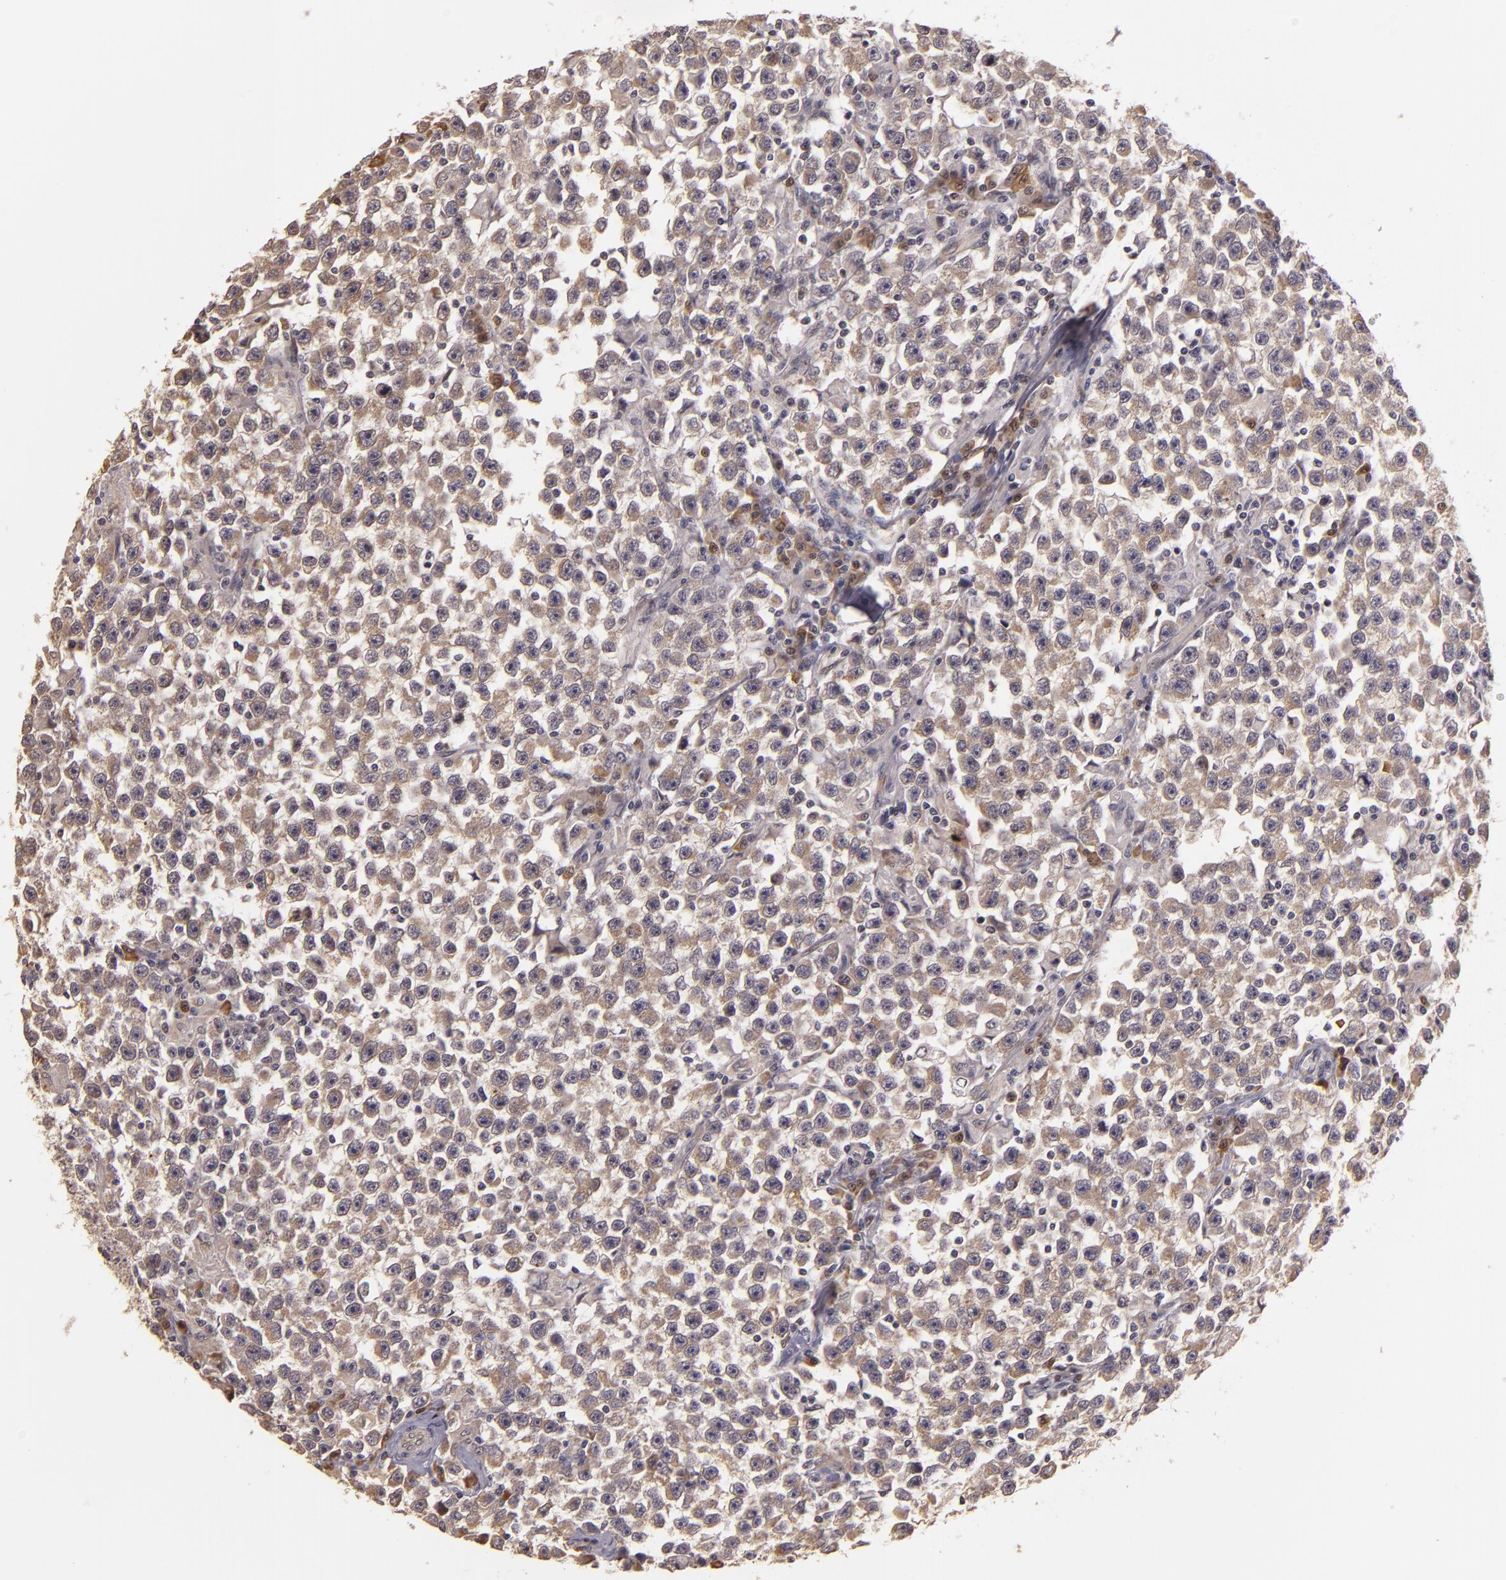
{"staining": {"intensity": "weak", "quantity": "25%-75%", "location": "cytoplasmic/membranous"}, "tissue": "testis cancer", "cell_type": "Tumor cells", "image_type": "cancer", "snomed": [{"axis": "morphology", "description": "Seminoma, NOS"}, {"axis": "topography", "description": "Testis"}], "caption": "The histopathology image demonstrates staining of testis seminoma, revealing weak cytoplasmic/membranous protein expression (brown color) within tumor cells.", "gene": "SYTL4", "patient": {"sex": "male", "age": 33}}